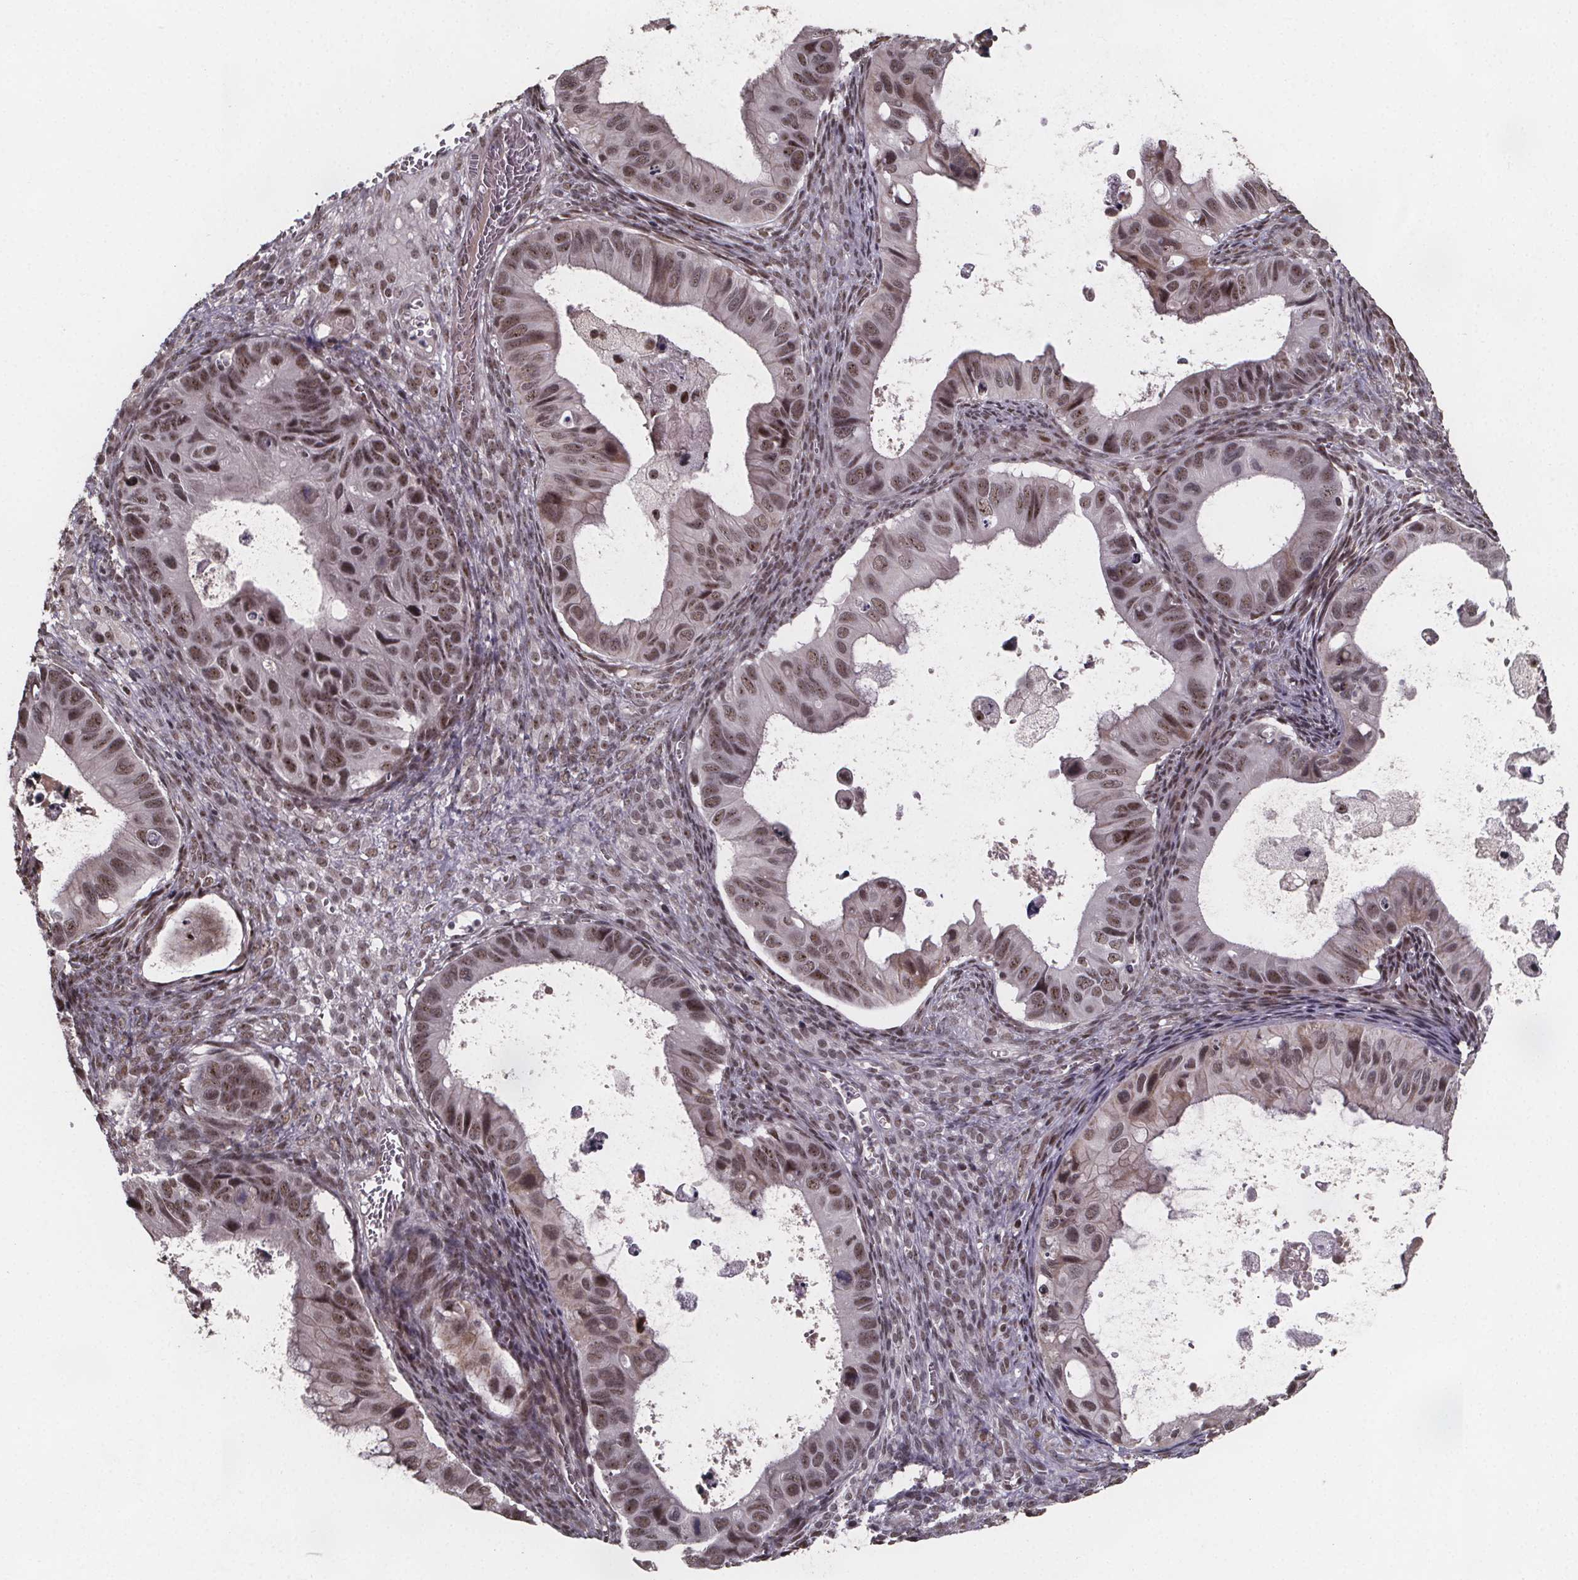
{"staining": {"intensity": "moderate", "quantity": ">75%", "location": "nuclear"}, "tissue": "ovarian cancer", "cell_type": "Tumor cells", "image_type": "cancer", "snomed": [{"axis": "morphology", "description": "Cystadenocarcinoma, mucinous, NOS"}, {"axis": "topography", "description": "Ovary"}], "caption": "IHC photomicrograph of neoplastic tissue: mucinous cystadenocarcinoma (ovarian) stained using immunohistochemistry (IHC) shows medium levels of moderate protein expression localized specifically in the nuclear of tumor cells, appearing as a nuclear brown color.", "gene": "U2SURP", "patient": {"sex": "female", "age": 64}}